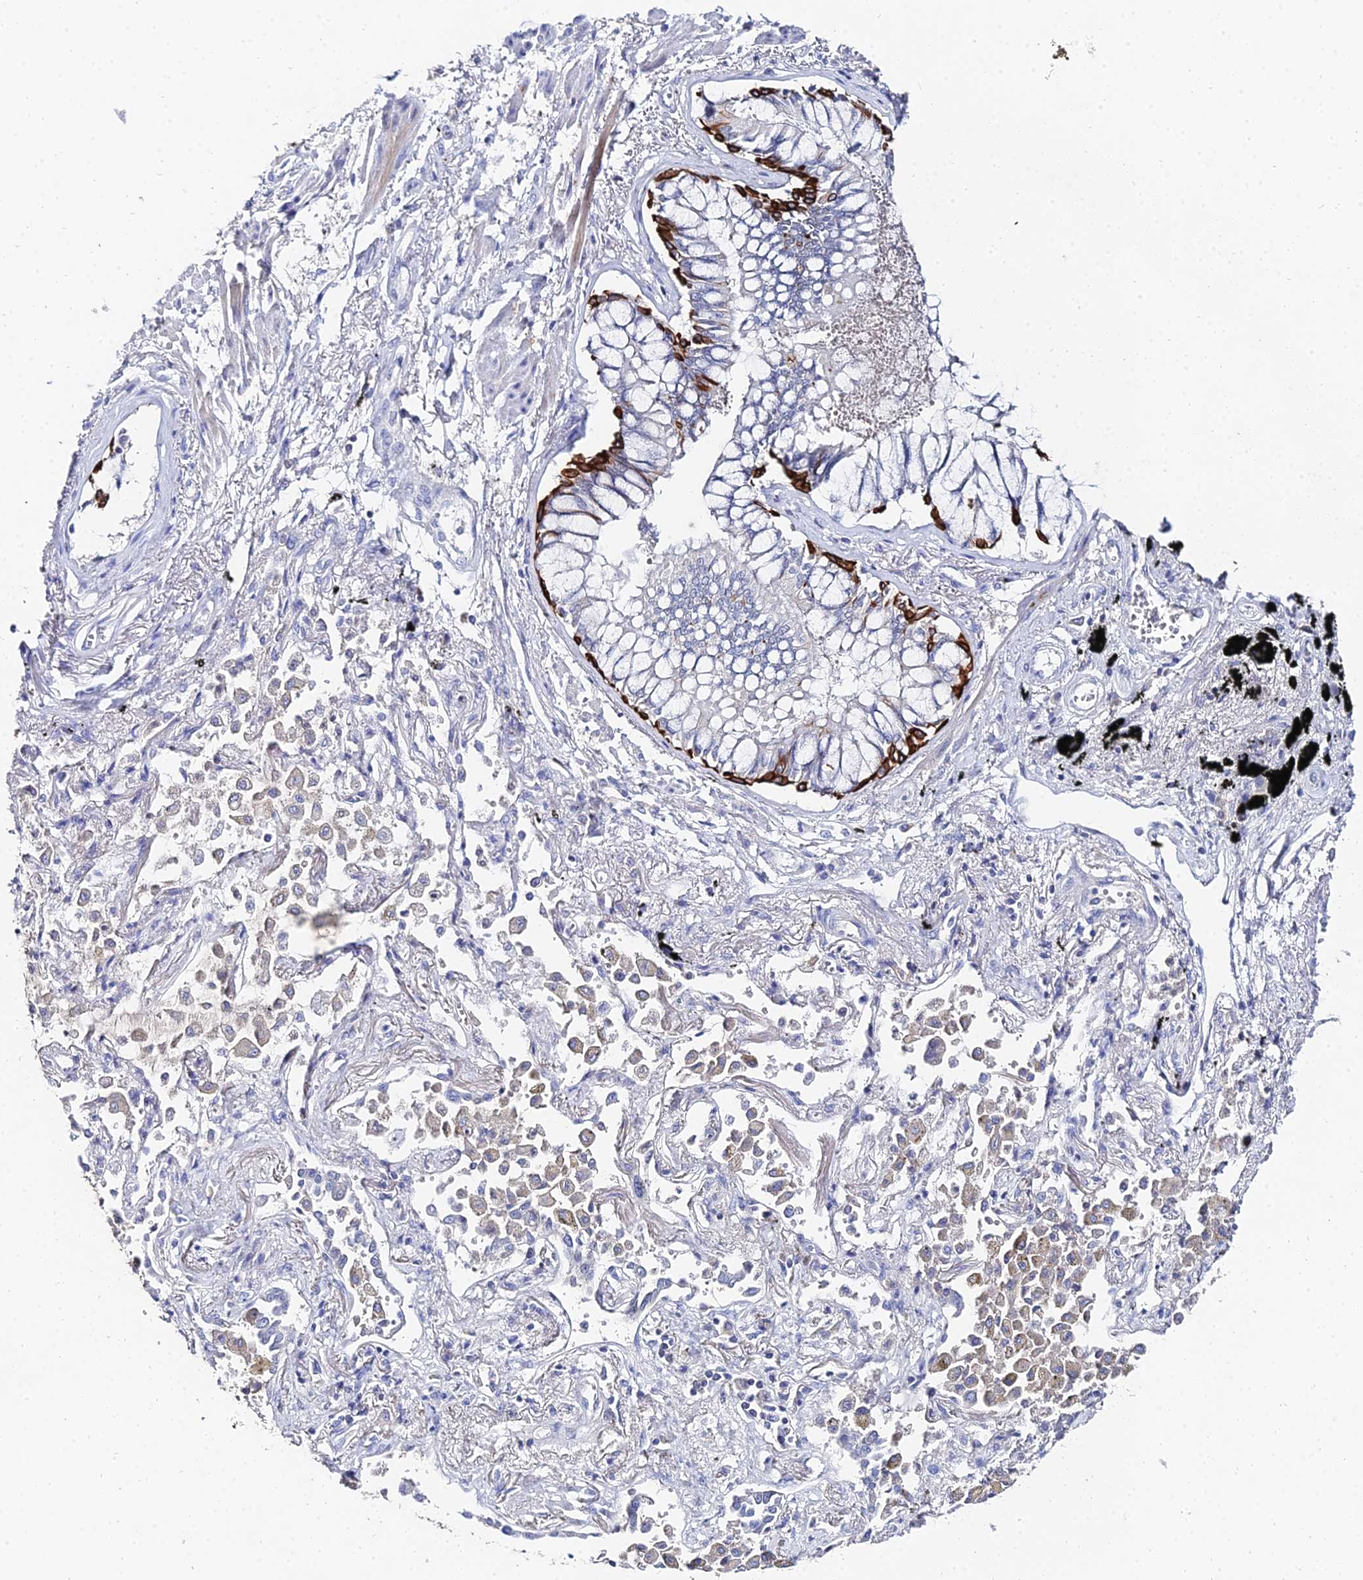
{"staining": {"intensity": "strong", "quantity": "25%-75%", "location": "cytoplasmic/membranous"}, "tissue": "lung cancer", "cell_type": "Tumor cells", "image_type": "cancer", "snomed": [{"axis": "morphology", "description": "Adenocarcinoma, NOS"}, {"axis": "topography", "description": "Lung"}], "caption": "A brown stain shows strong cytoplasmic/membranous expression of a protein in human lung cancer tumor cells. The staining is performed using DAB brown chromogen to label protein expression. The nuclei are counter-stained blue using hematoxylin.", "gene": "KRT17", "patient": {"sex": "male", "age": 67}}